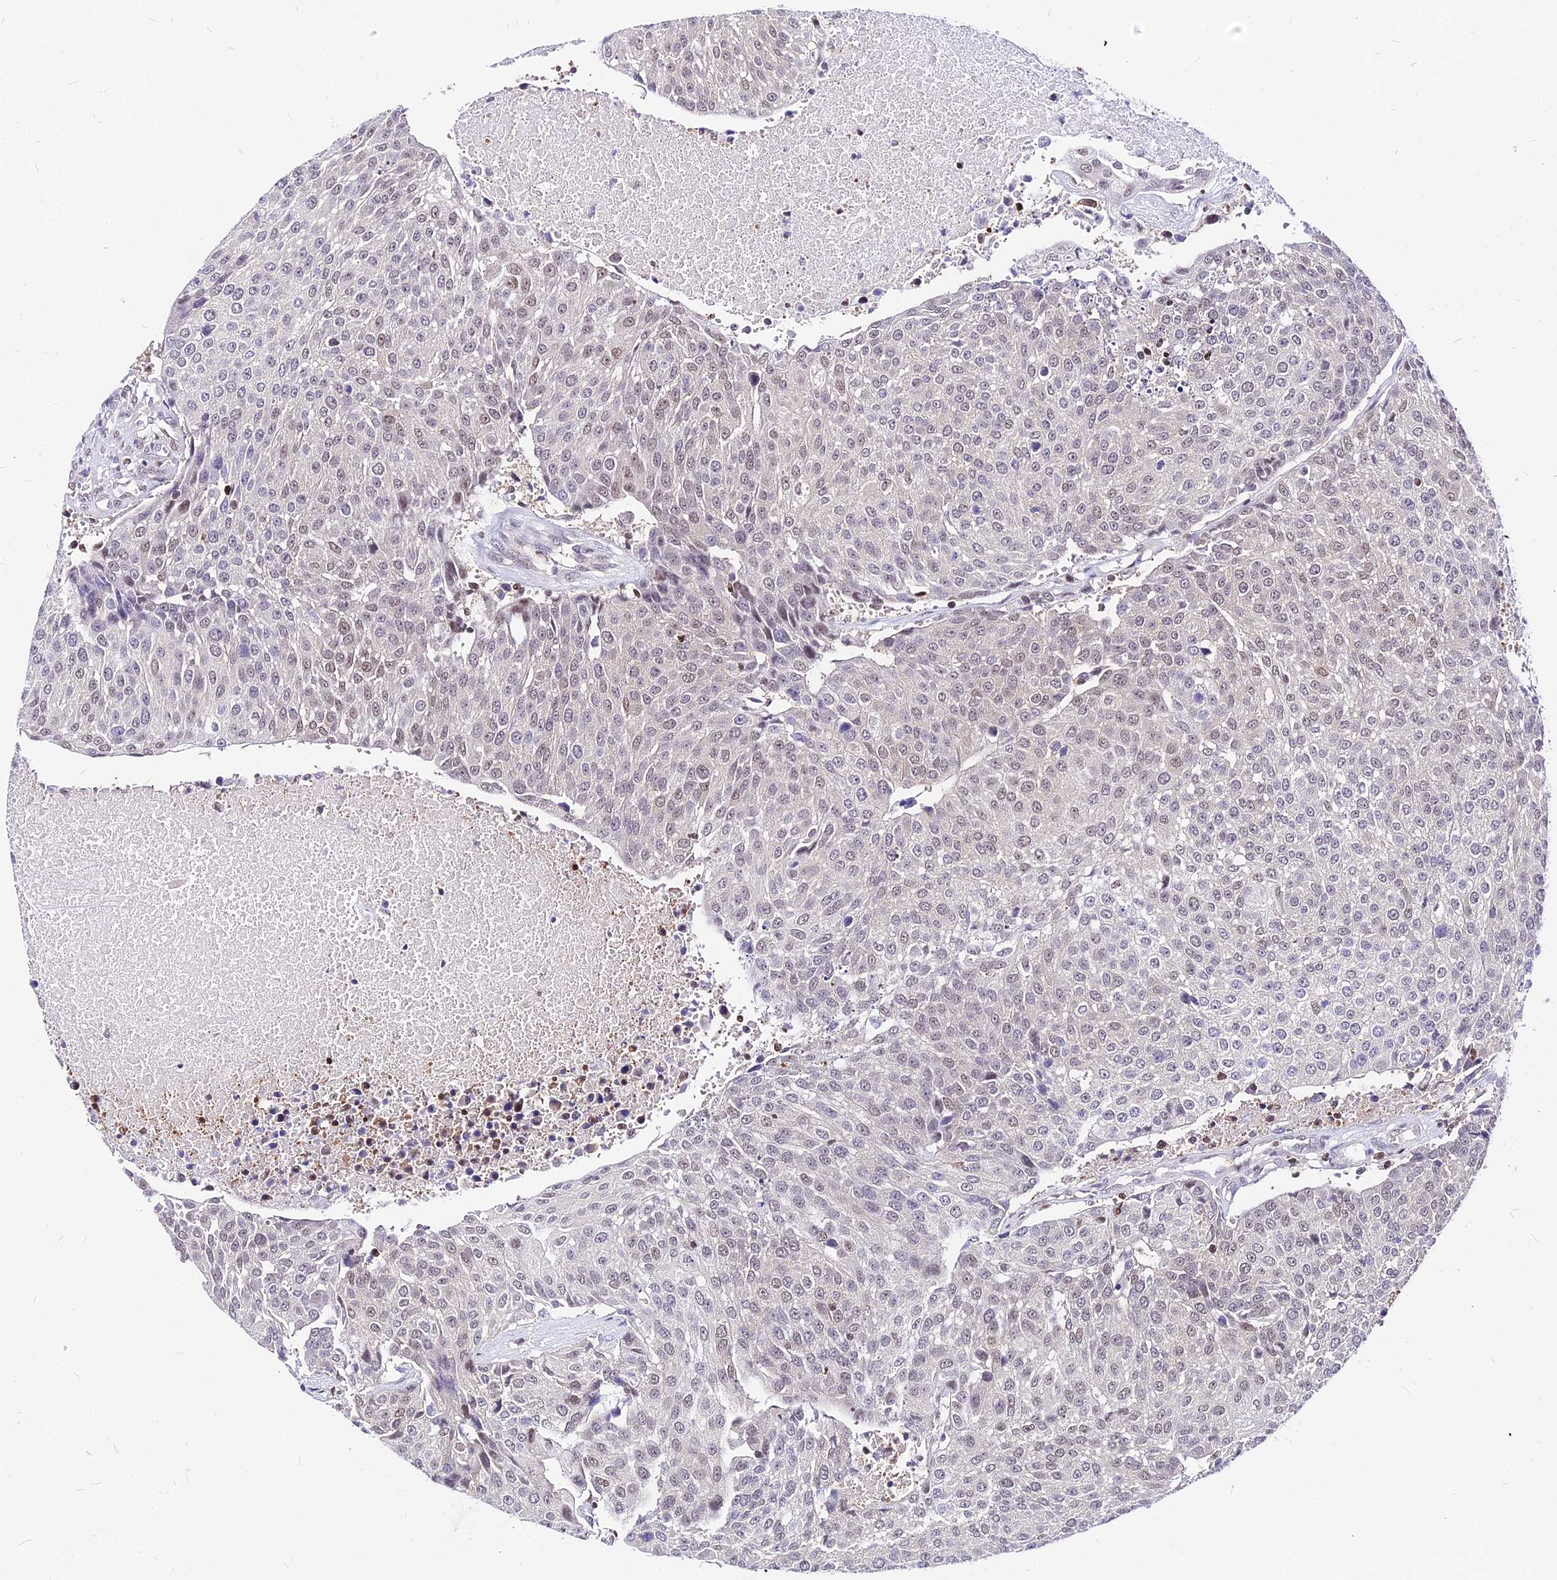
{"staining": {"intensity": "weak", "quantity": "<25%", "location": "nuclear"}, "tissue": "urothelial cancer", "cell_type": "Tumor cells", "image_type": "cancer", "snomed": [{"axis": "morphology", "description": "Urothelial carcinoma, High grade"}, {"axis": "topography", "description": "Urinary bladder"}], "caption": "There is no significant positivity in tumor cells of urothelial carcinoma (high-grade).", "gene": "PAXX", "patient": {"sex": "female", "age": 85}}